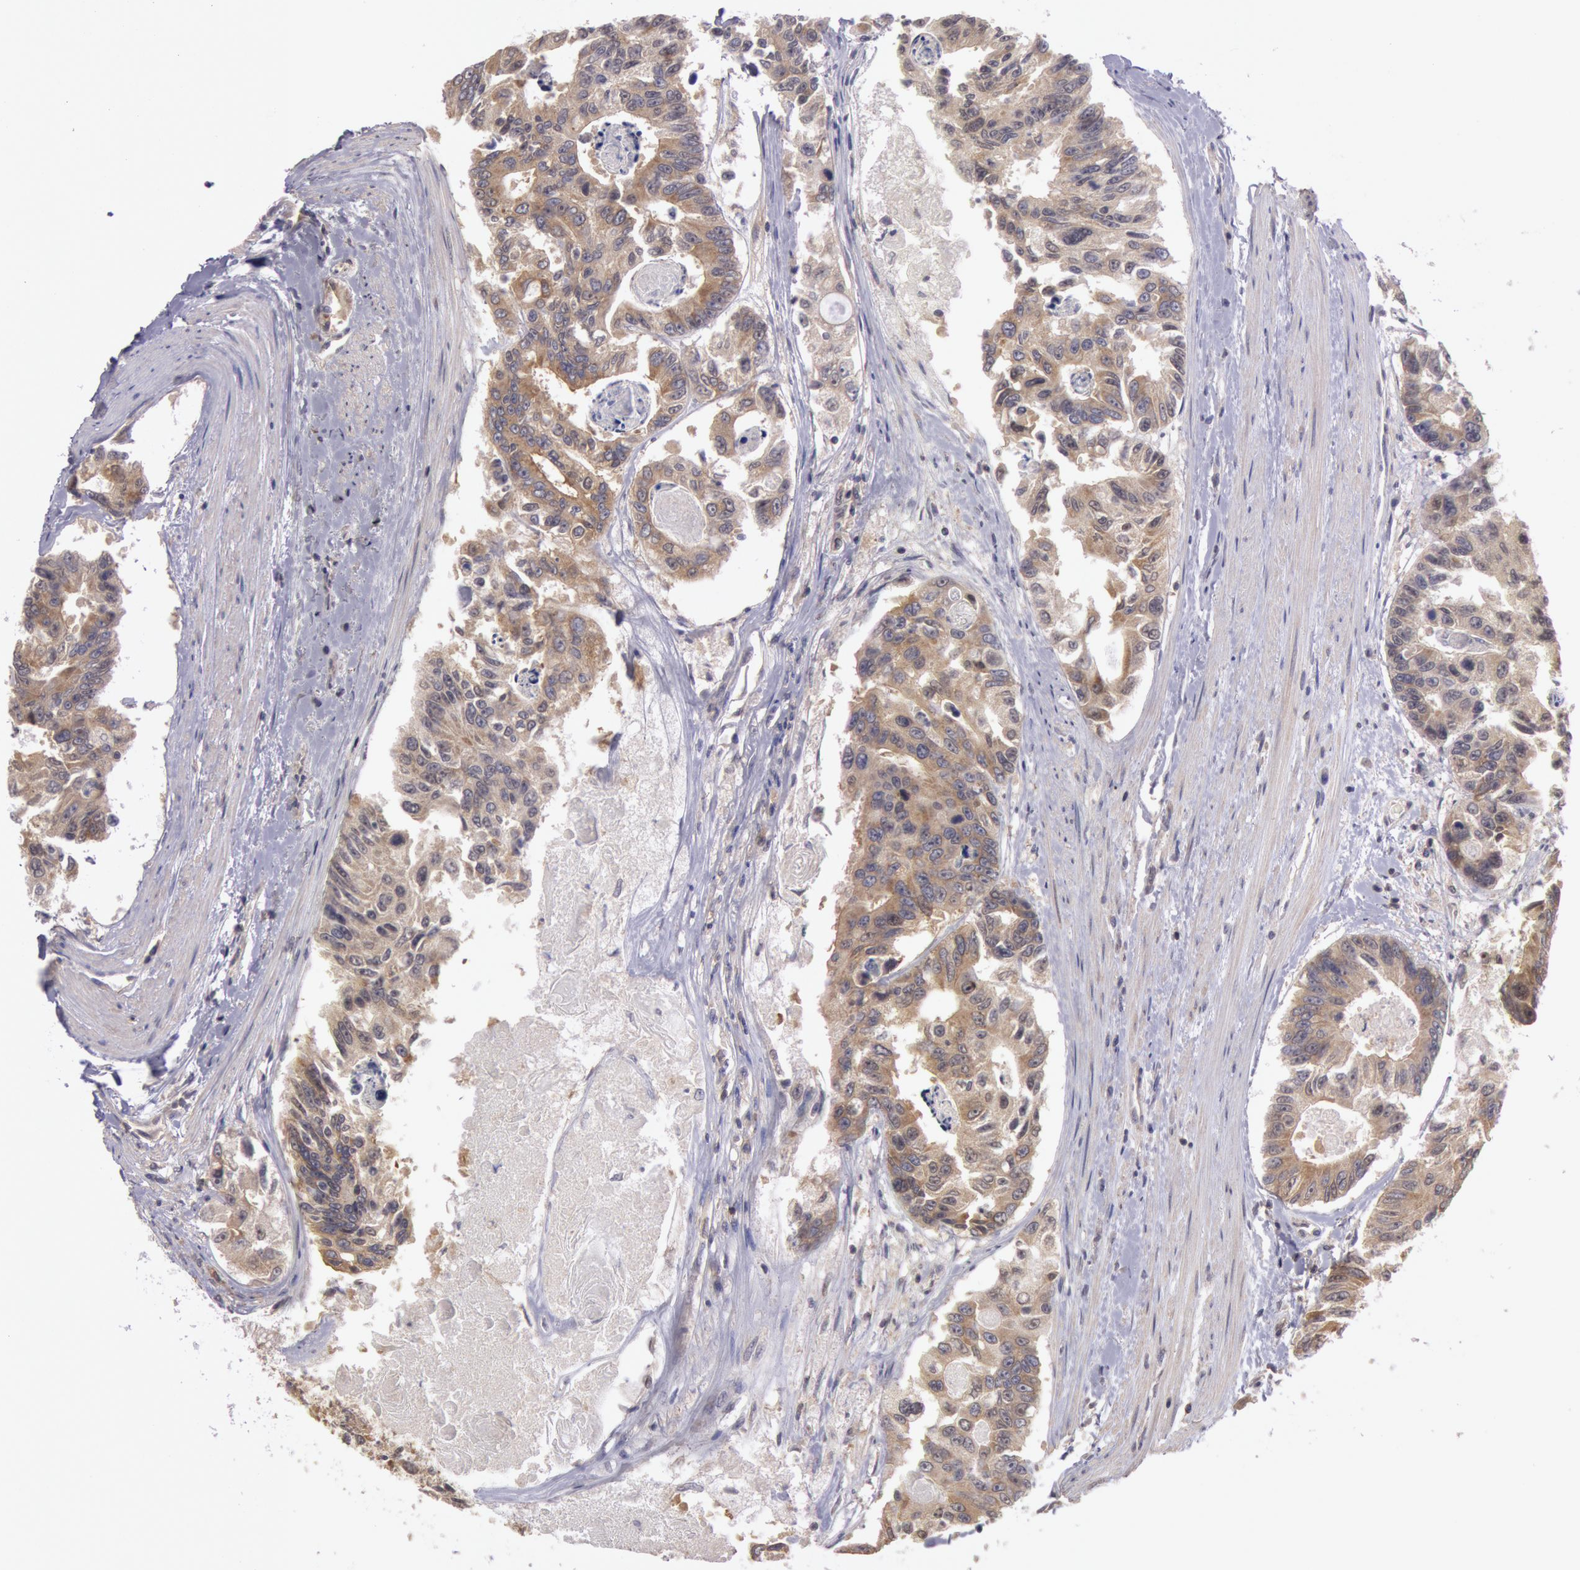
{"staining": {"intensity": "moderate", "quantity": ">75%", "location": "cytoplasmic/membranous"}, "tissue": "colorectal cancer", "cell_type": "Tumor cells", "image_type": "cancer", "snomed": [{"axis": "morphology", "description": "Adenocarcinoma, NOS"}, {"axis": "topography", "description": "Colon"}], "caption": "The photomicrograph reveals immunohistochemical staining of colorectal adenocarcinoma. There is moderate cytoplasmic/membranous staining is present in about >75% of tumor cells.", "gene": "NMT2", "patient": {"sex": "female", "age": 86}}